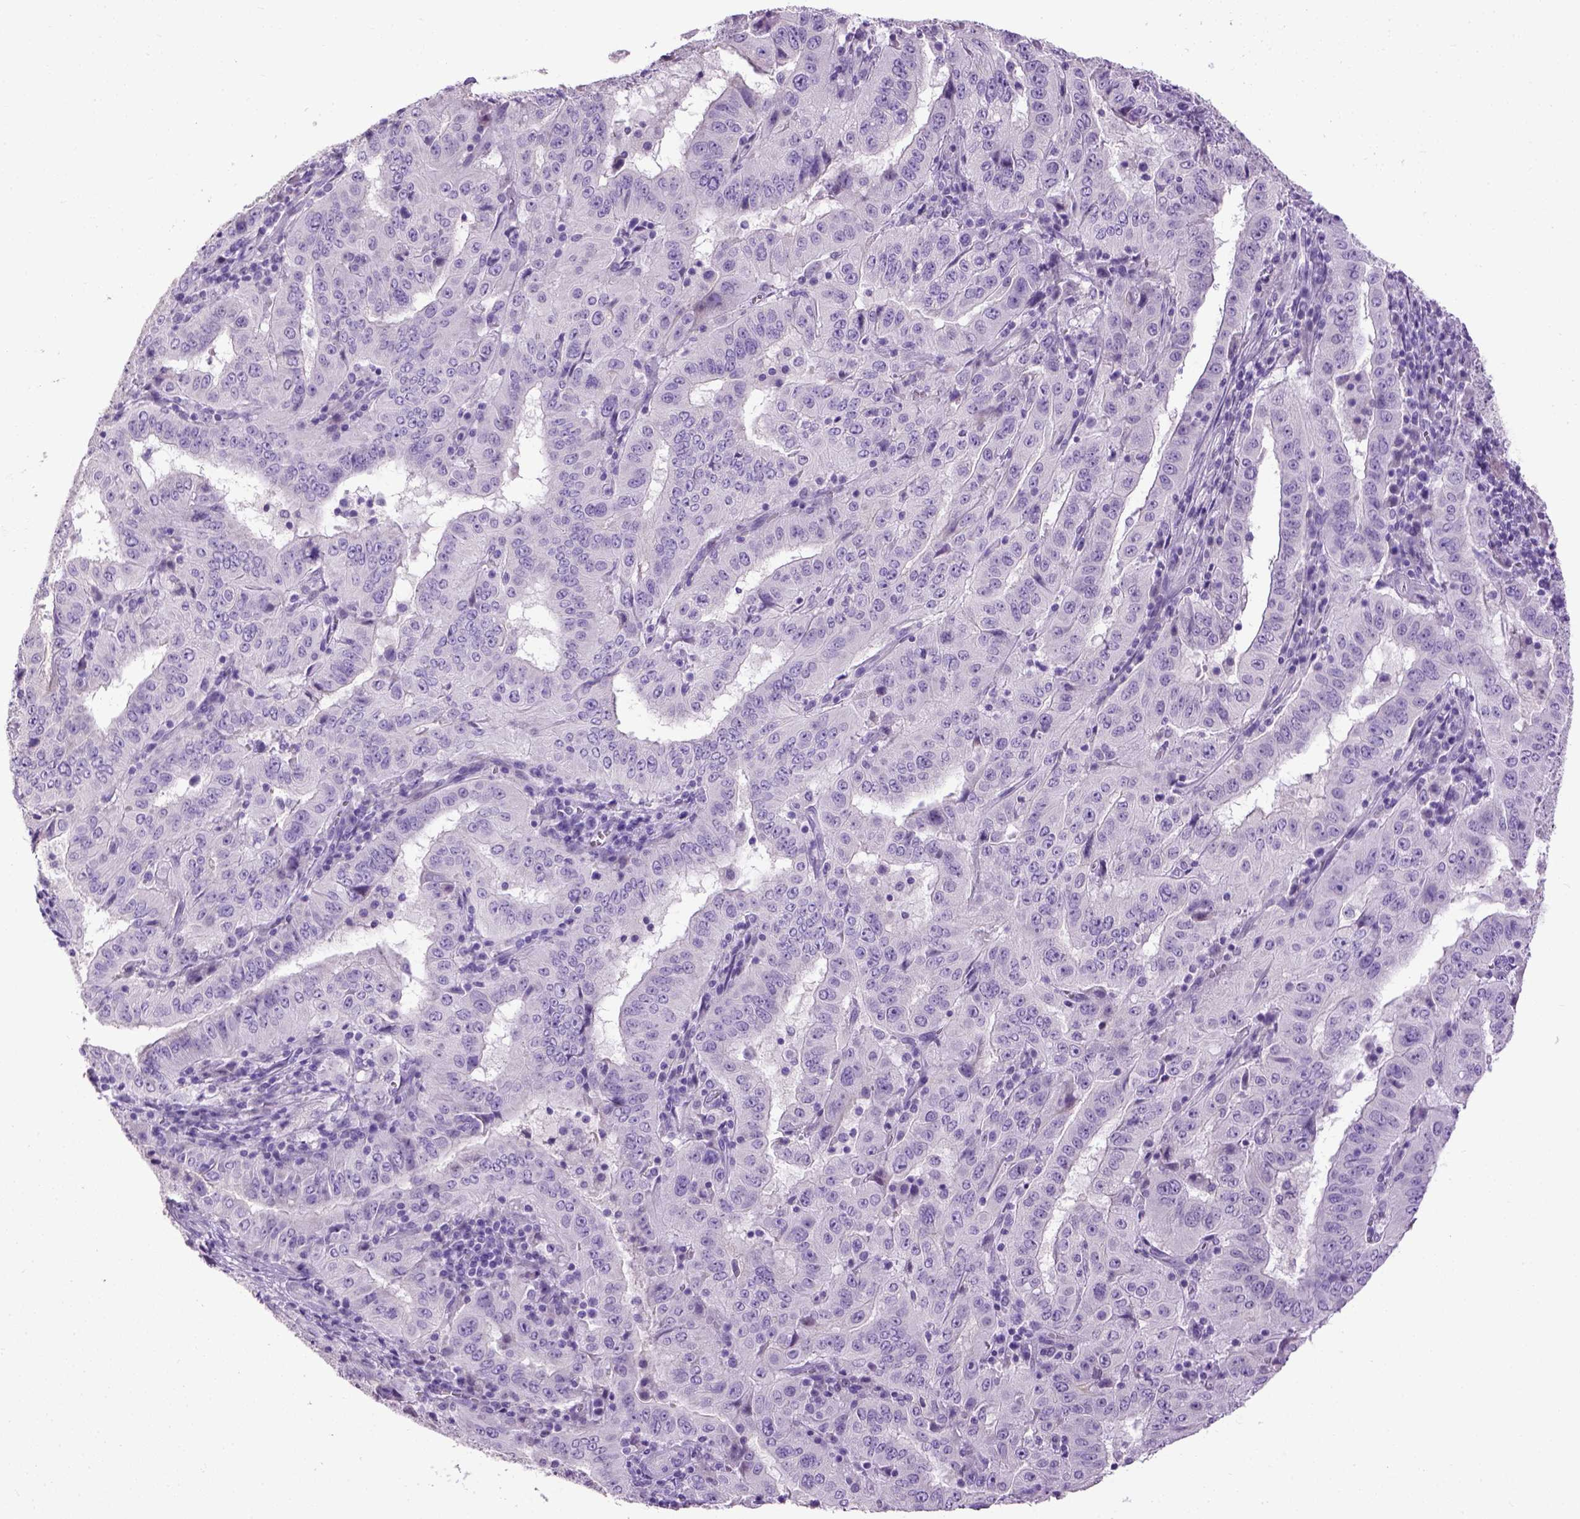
{"staining": {"intensity": "negative", "quantity": "none", "location": "none"}, "tissue": "pancreatic cancer", "cell_type": "Tumor cells", "image_type": "cancer", "snomed": [{"axis": "morphology", "description": "Adenocarcinoma, NOS"}, {"axis": "topography", "description": "Pancreas"}], "caption": "Tumor cells are negative for brown protein staining in pancreatic adenocarcinoma. (Brightfield microscopy of DAB immunohistochemistry (IHC) at high magnification).", "gene": "CYP24A1", "patient": {"sex": "male", "age": 63}}